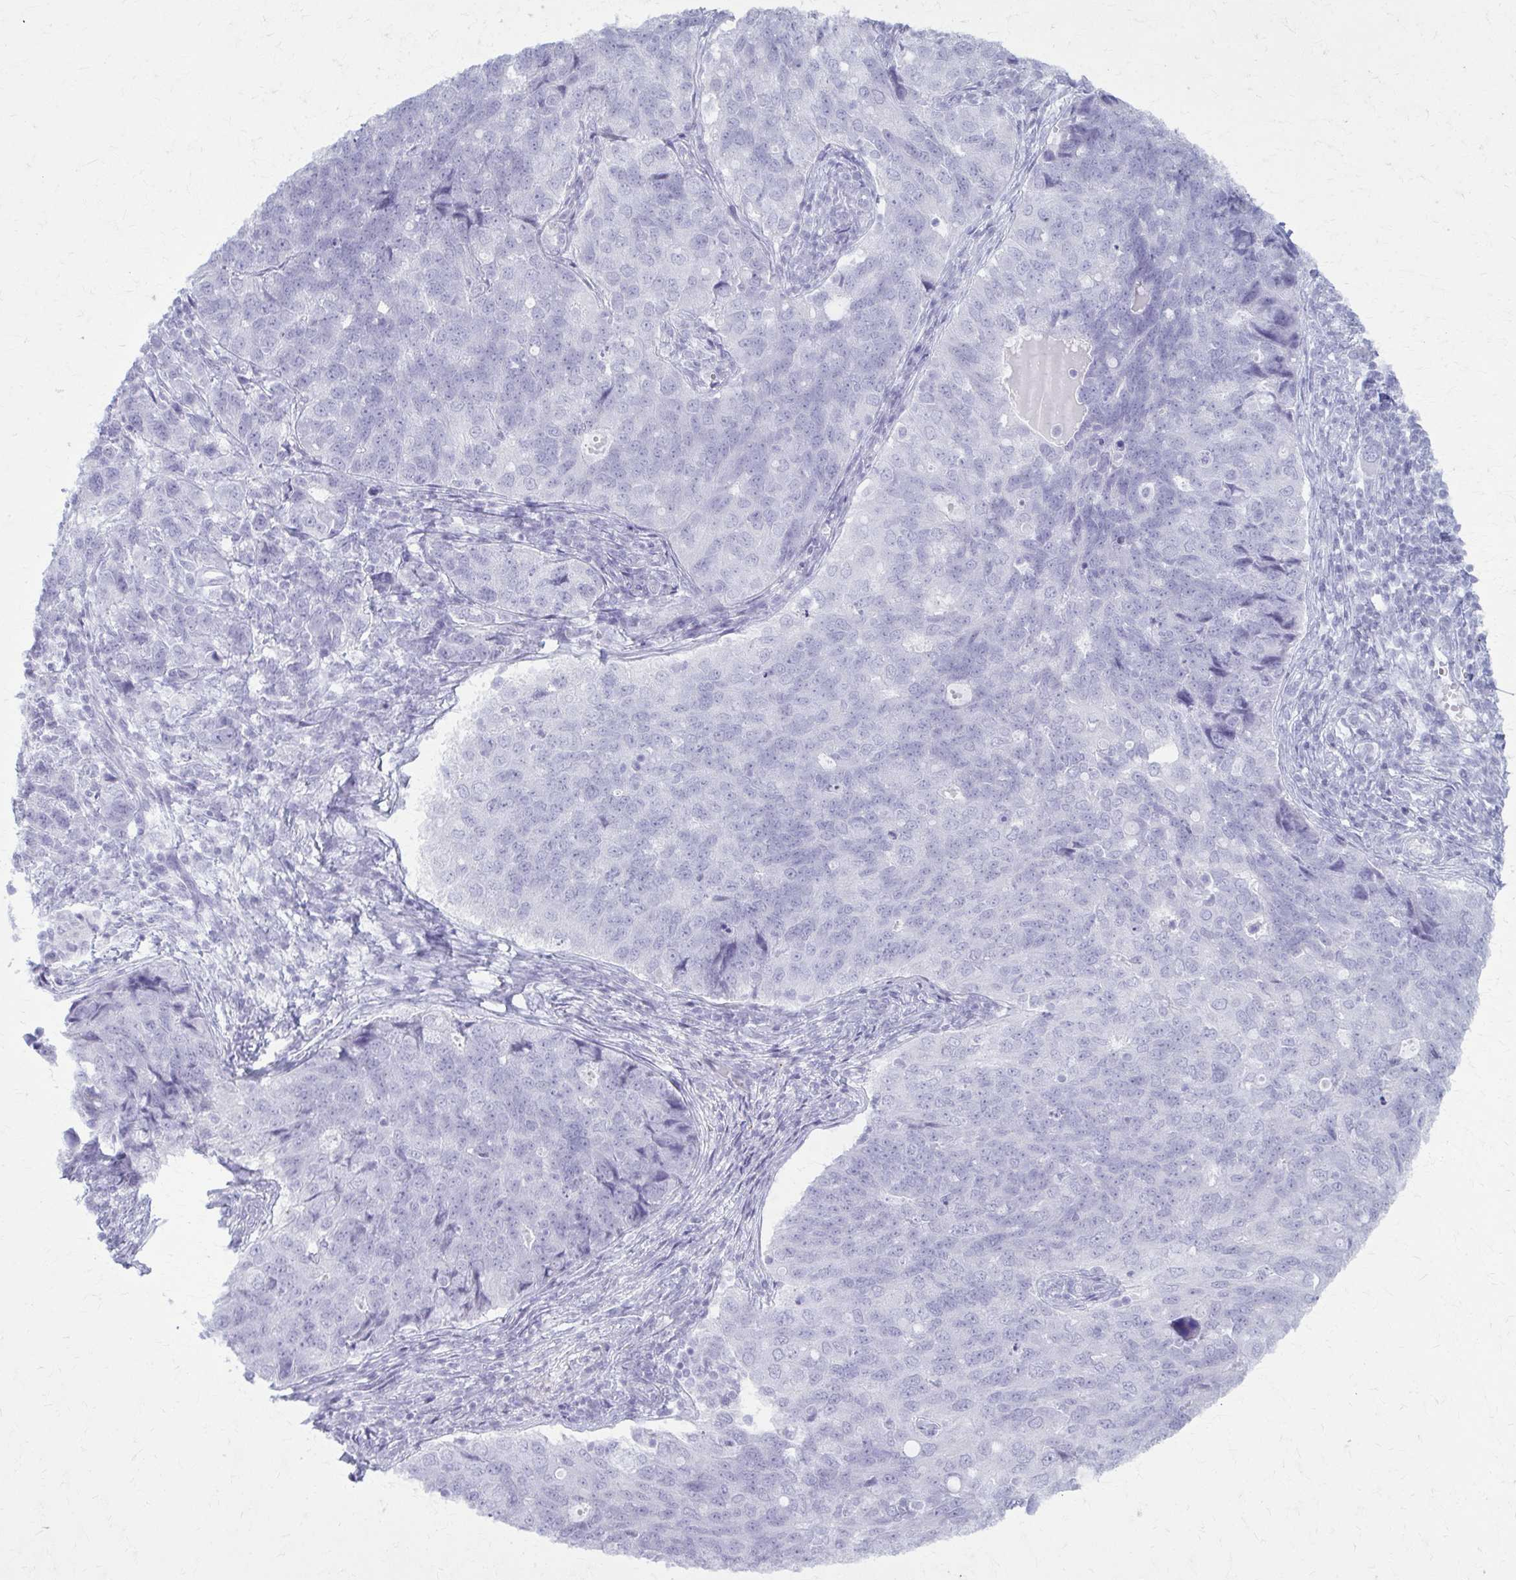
{"staining": {"intensity": "negative", "quantity": "none", "location": "none"}, "tissue": "endometrial cancer", "cell_type": "Tumor cells", "image_type": "cancer", "snomed": [{"axis": "morphology", "description": "Adenocarcinoma, NOS"}, {"axis": "topography", "description": "Endometrium"}], "caption": "Tumor cells show no significant staining in endometrial cancer.", "gene": "KRT5", "patient": {"sex": "female", "age": 43}}